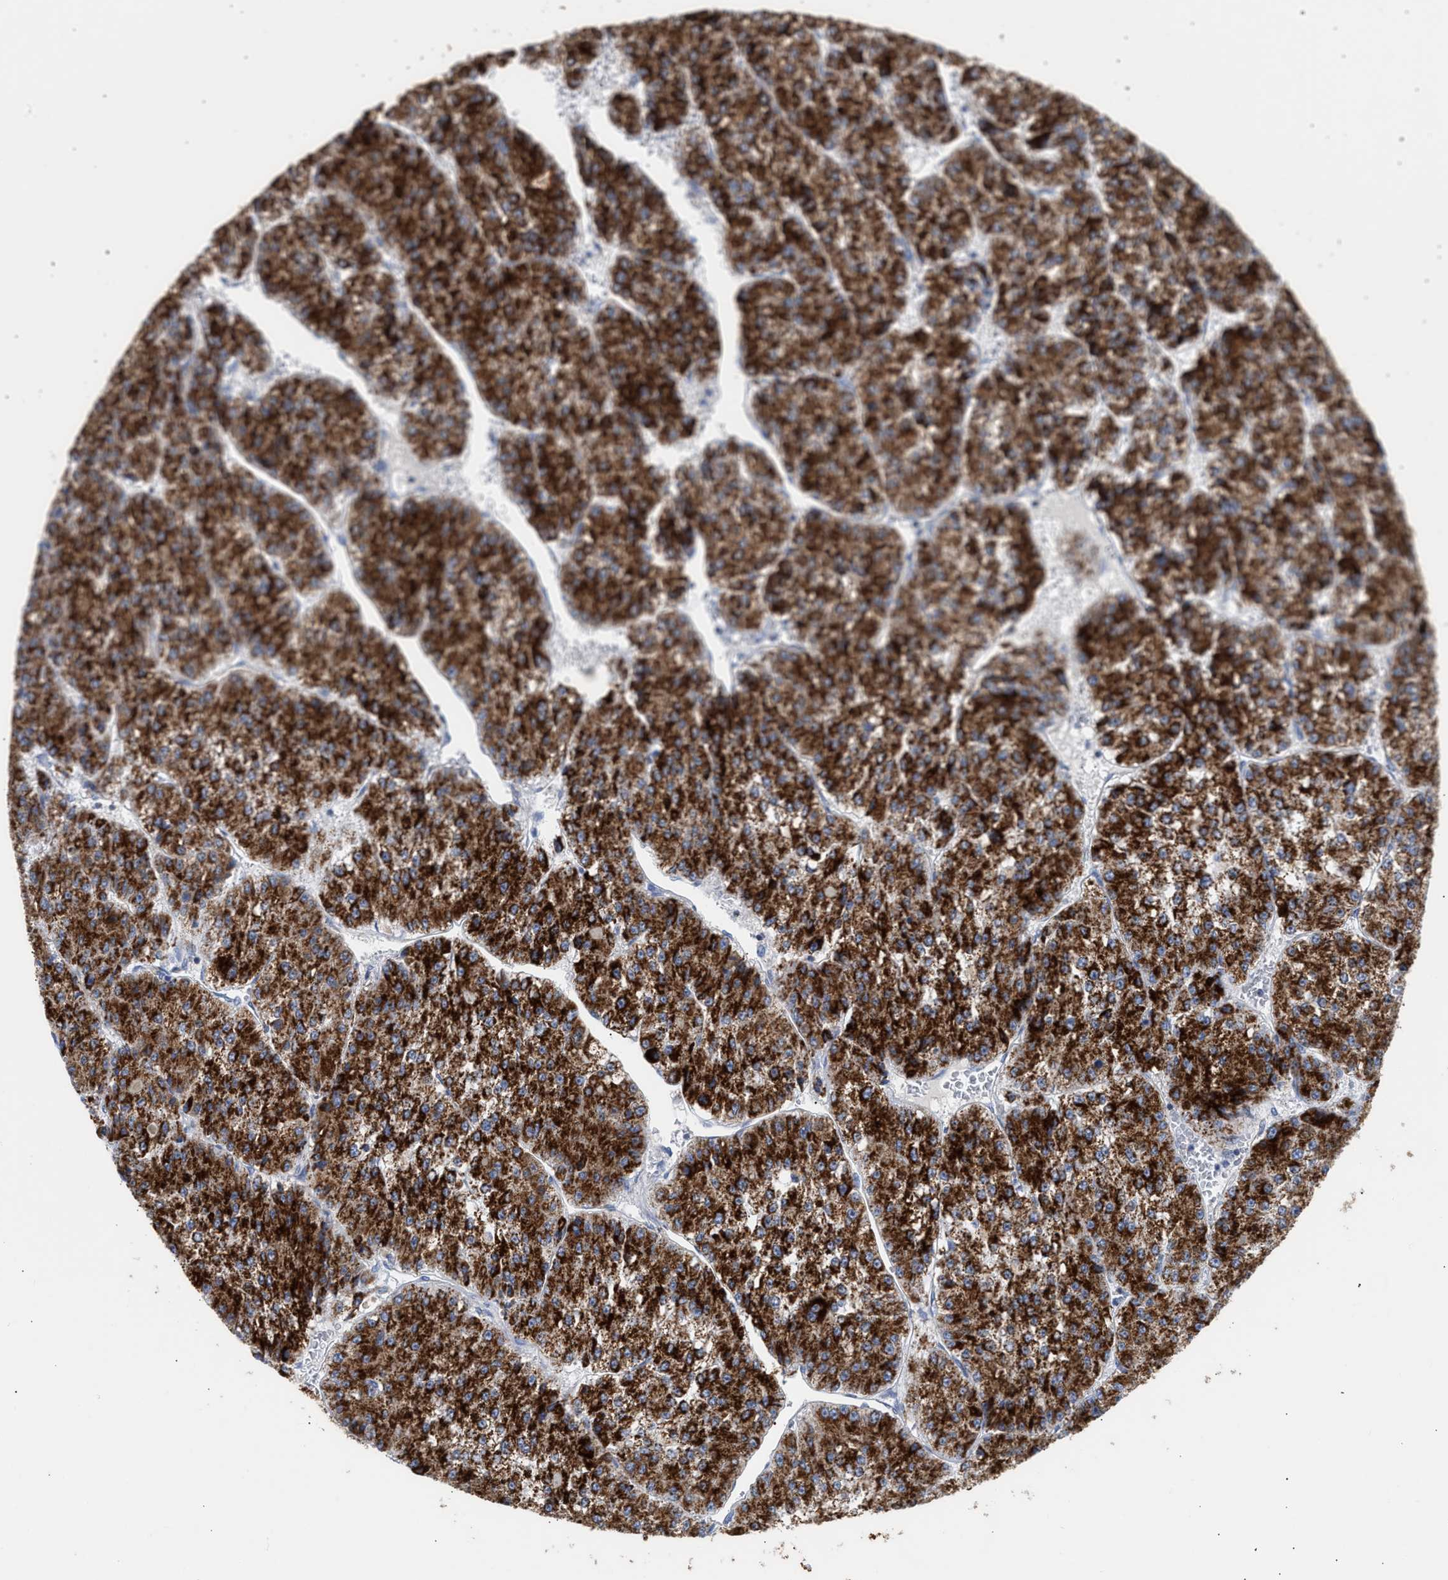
{"staining": {"intensity": "strong", "quantity": ">75%", "location": "cytoplasmic/membranous"}, "tissue": "liver cancer", "cell_type": "Tumor cells", "image_type": "cancer", "snomed": [{"axis": "morphology", "description": "Carcinoma, Hepatocellular, NOS"}, {"axis": "topography", "description": "Liver"}], "caption": "Immunohistochemistry of liver cancer (hepatocellular carcinoma) displays high levels of strong cytoplasmic/membranous positivity in approximately >75% of tumor cells.", "gene": "ACOT13", "patient": {"sex": "female", "age": 73}}